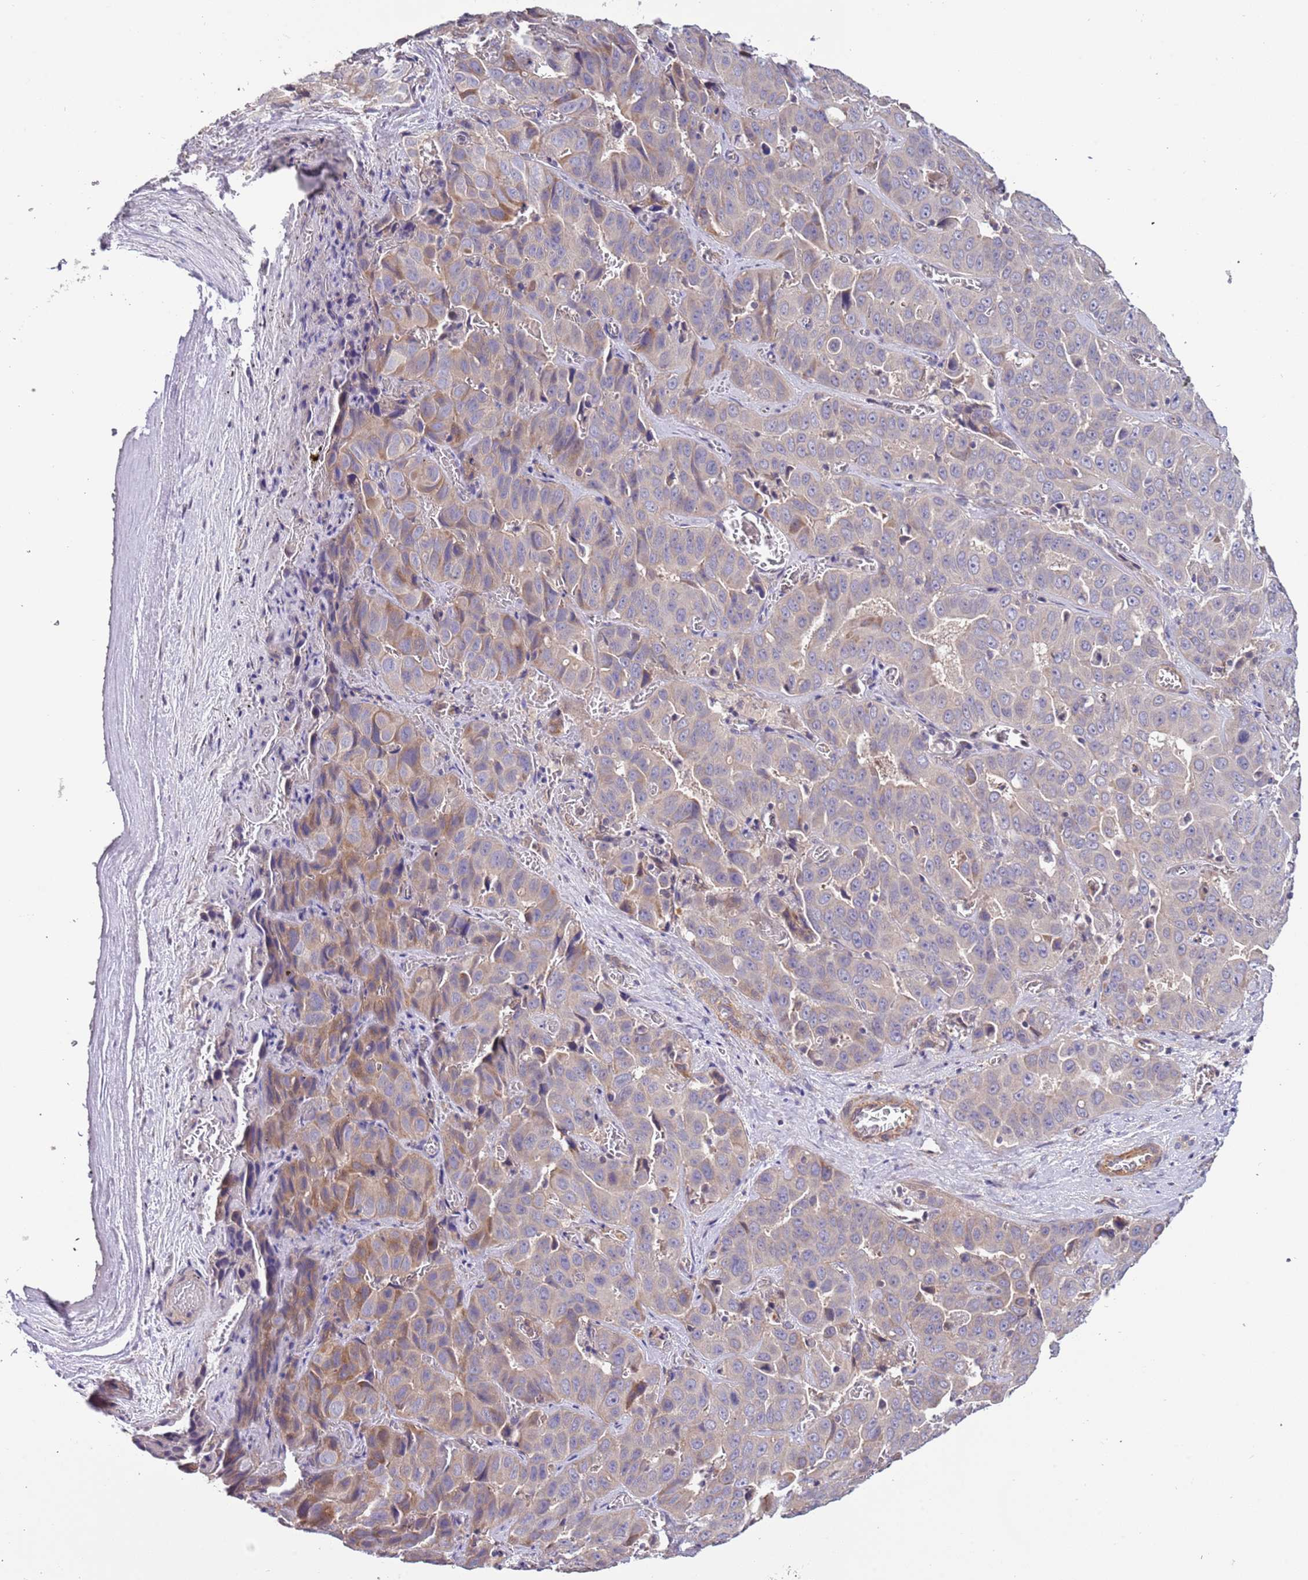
{"staining": {"intensity": "moderate", "quantity": "<25%", "location": "cytoplasmic/membranous"}, "tissue": "liver cancer", "cell_type": "Tumor cells", "image_type": "cancer", "snomed": [{"axis": "morphology", "description": "Cholangiocarcinoma"}, {"axis": "topography", "description": "Liver"}], "caption": "Immunohistochemical staining of cholangiocarcinoma (liver) demonstrates low levels of moderate cytoplasmic/membranous staining in approximately <25% of tumor cells.", "gene": "LAMB4", "patient": {"sex": "female", "age": 52}}